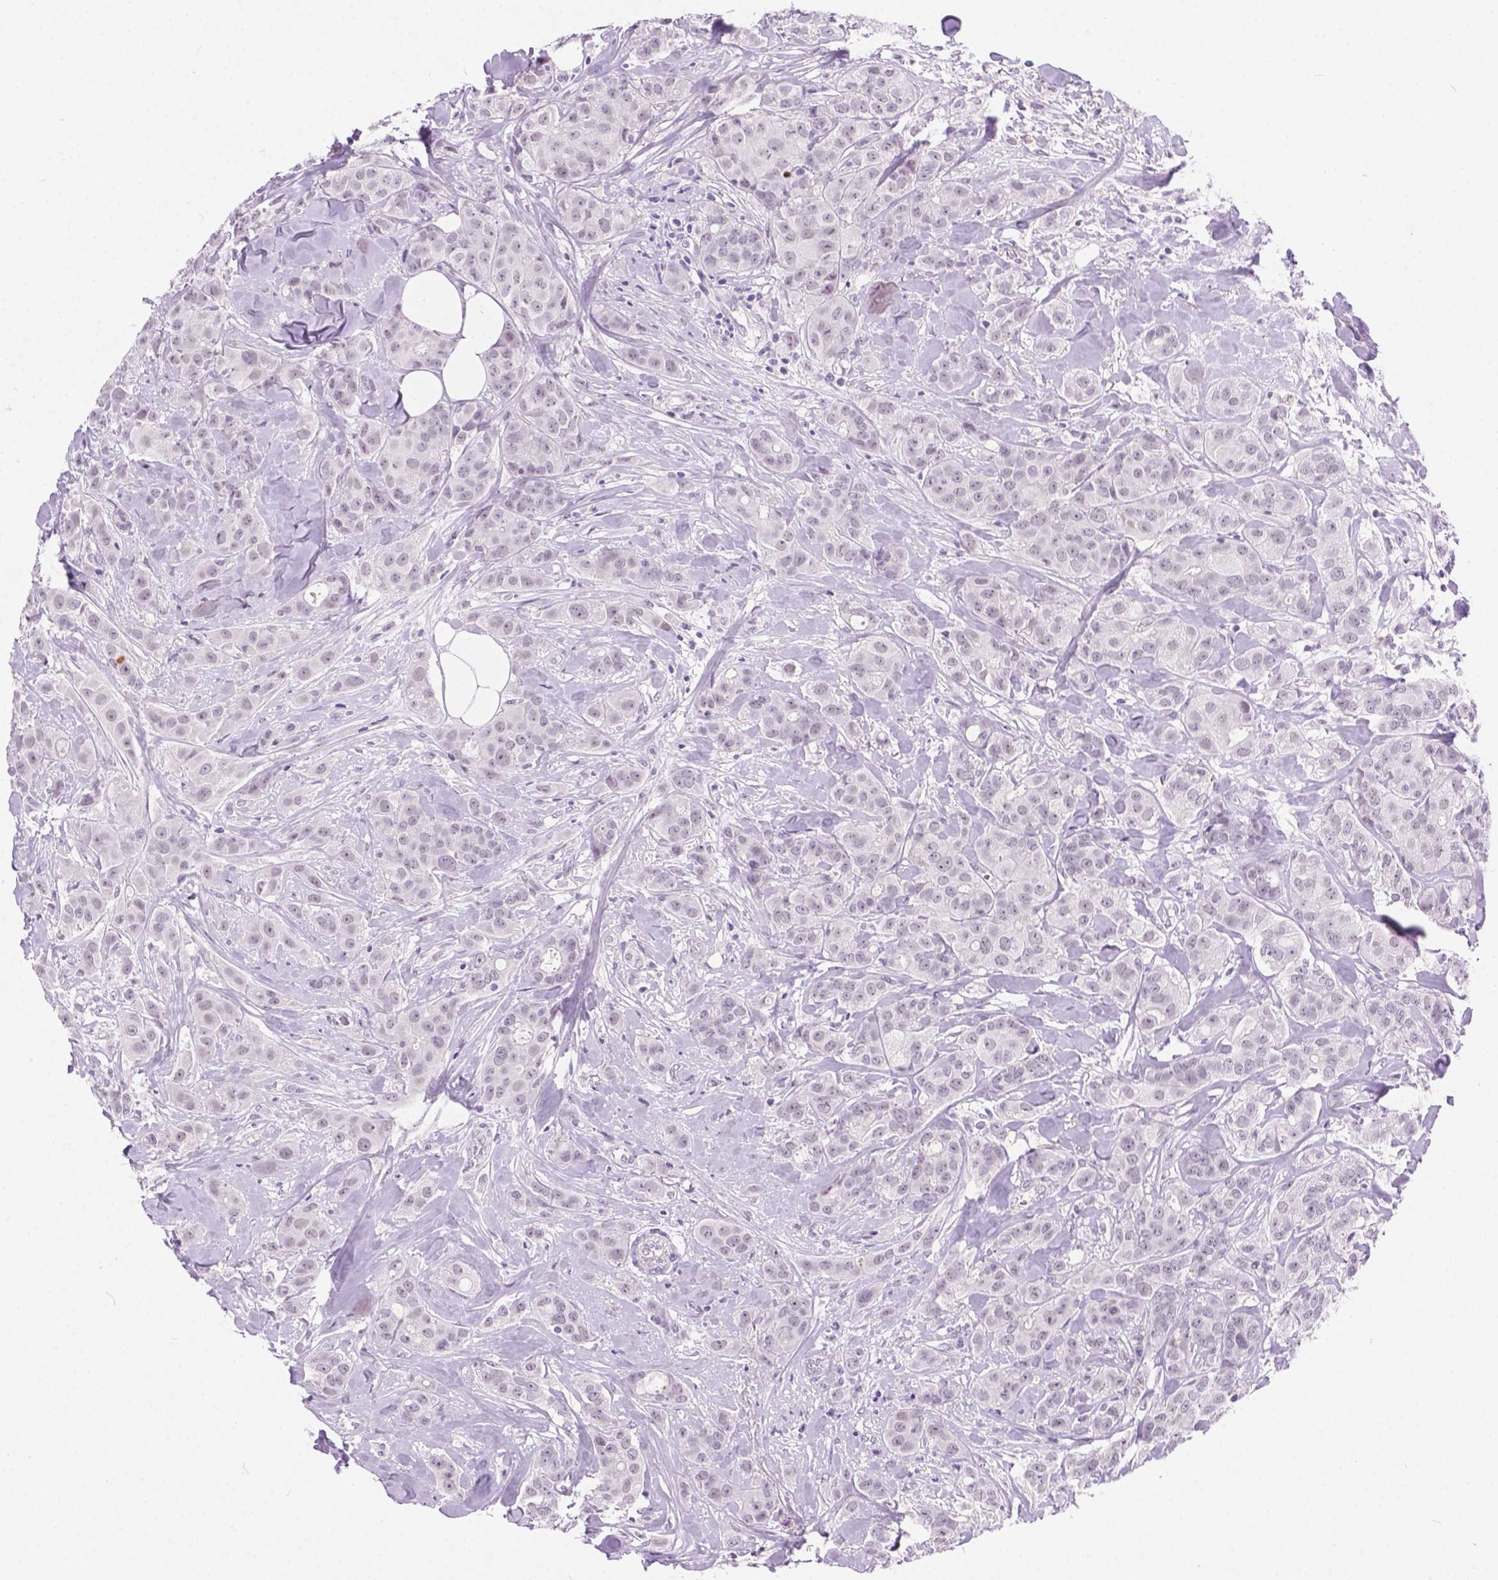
{"staining": {"intensity": "weak", "quantity": ">75%", "location": "nuclear"}, "tissue": "breast cancer", "cell_type": "Tumor cells", "image_type": "cancer", "snomed": [{"axis": "morphology", "description": "Duct carcinoma"}, {"axis": "topography", "description": "Breast"}], "caption": "This is an image of immunohistochemistry (IHC) staining of invasive ductal carcinoma (breast), which shows weak staining in the nuclear of tumor cells.", "gene": "ARMS2", "patient": {"sex": "female", "age": 43}}